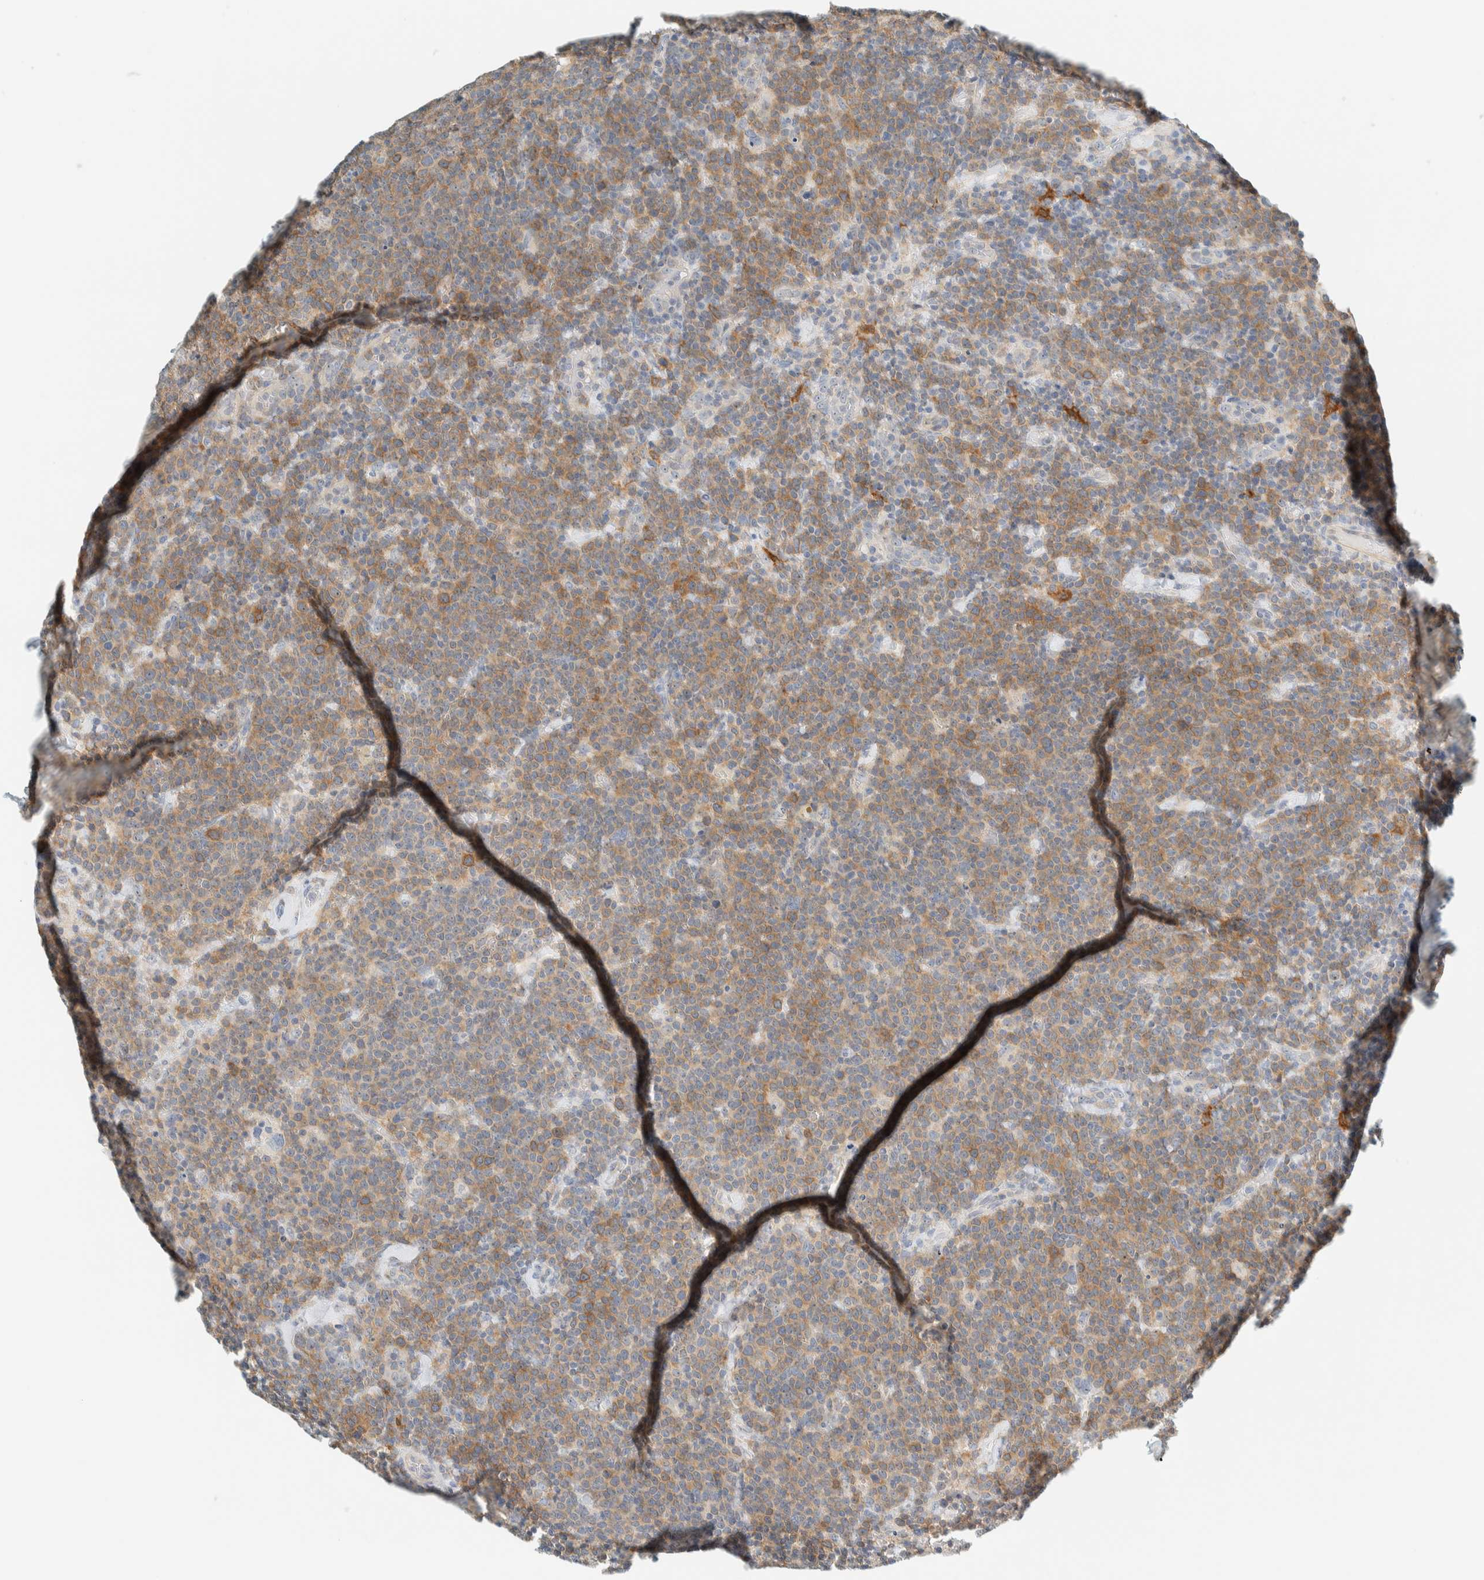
{"staining": {"intensity": "moderate", "quantity": "25%-75%", "location": "cytoplasmic/membranous"}, "tissue": "lymphoma", "cell_type": "Tumor cells", "image_type": "cancer", "snomed": [{"axis": "morphology", "description": "Malignant lymphoma, non-Hodgkin's type, High grade"}, {"axis": "topography", "description": "Lymph node"}], "caption": "About 25%-75% of tumor cells in human high-grade malignant lymphoma, non-Hodgkin's type exhibit moderate cytoplasmic/membranous protein positivity as visualized by brown immunohistochemical staining.", "gene": "NDE1", "patient": {"sex": "male", "age": 61}}